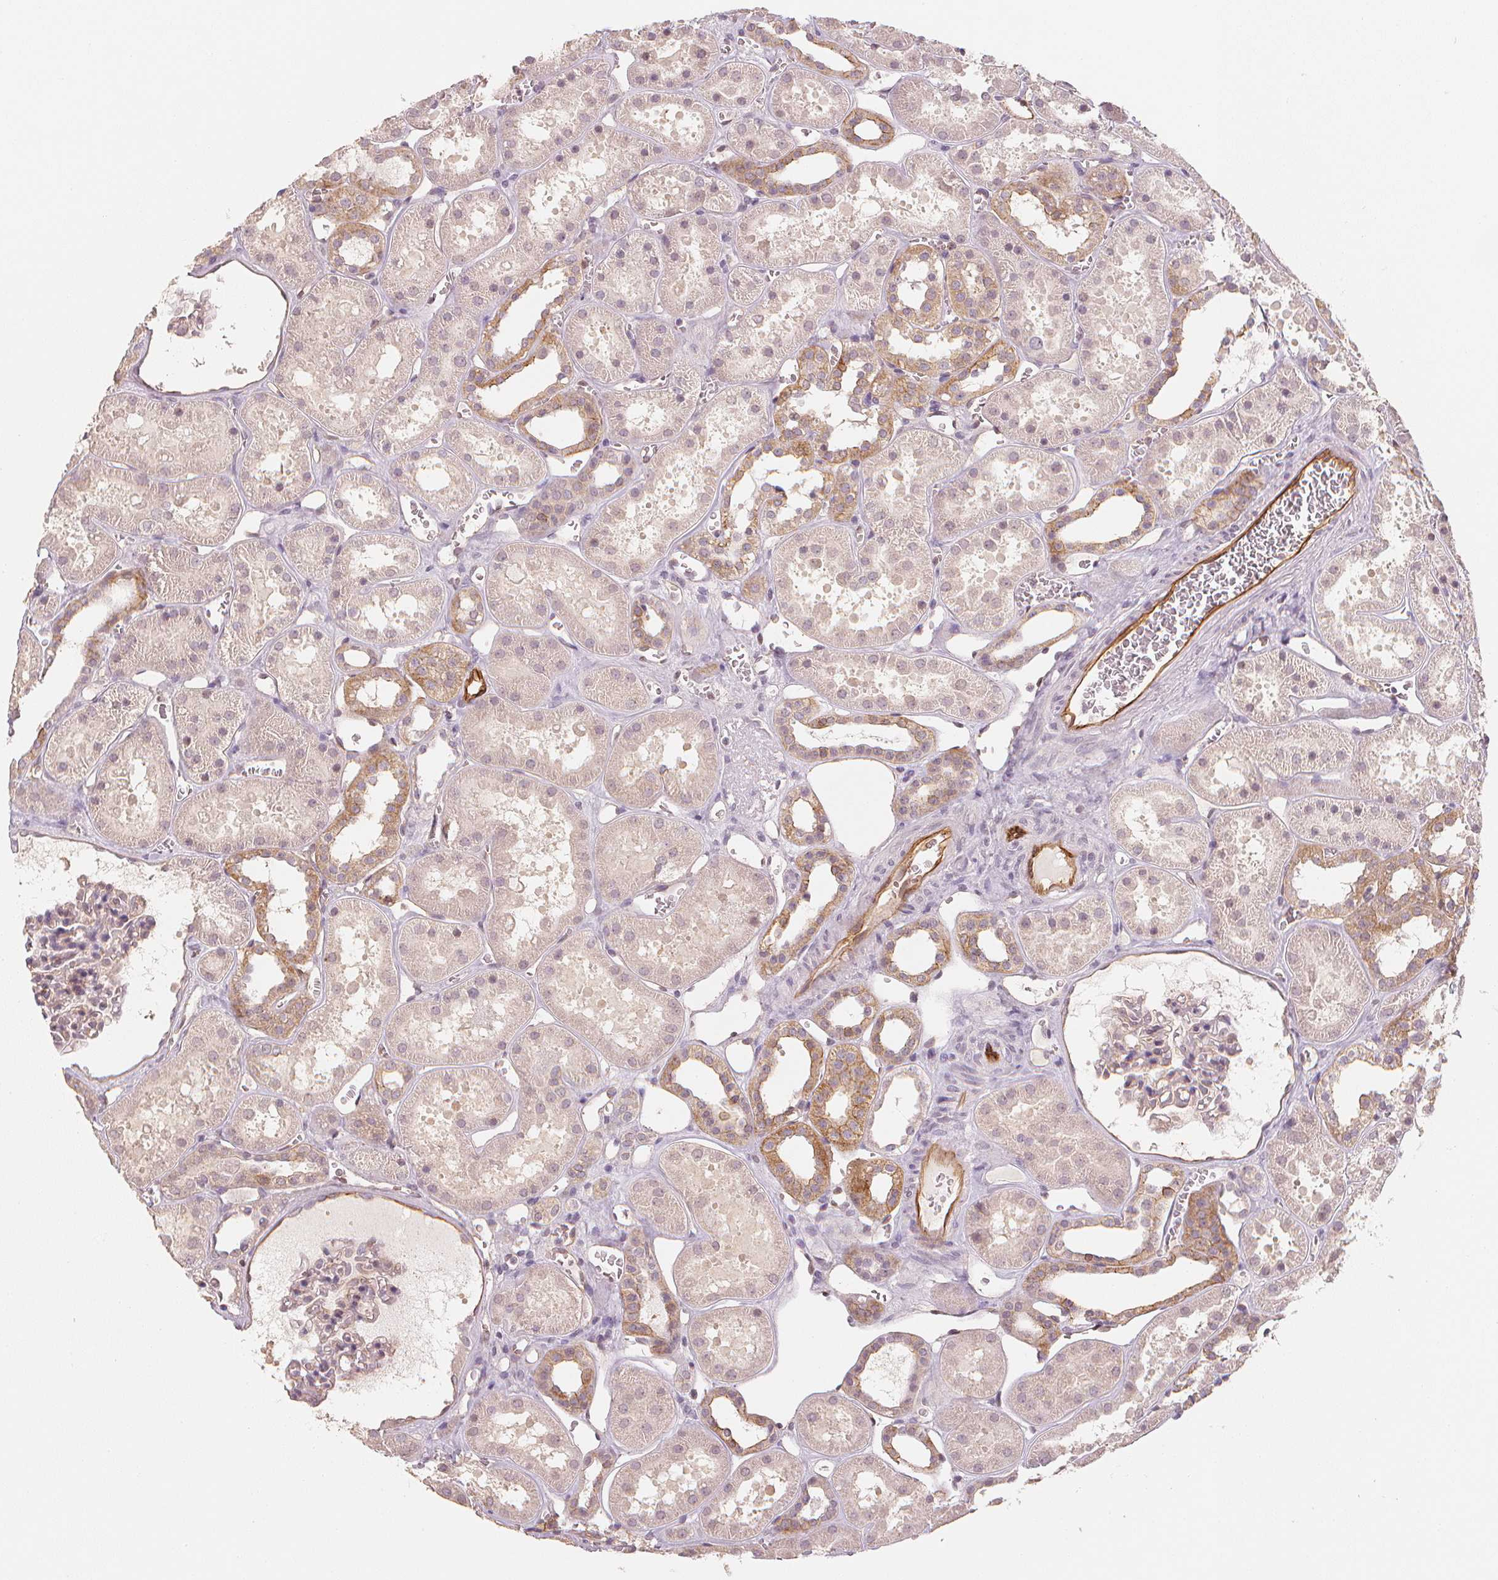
{"staining": {"intensity": "negative", "quantity": "none", "location": "none"}, "tissue": "kidney", "cell_type": "Cells in glomeruli", "image_type": "normal", "snomed": [{"axis": "morphology", "description": "Normal tissue, NOS"}, {"axis": "topography", "description": "Kidney"}], "caption": "The immunohistochemistry (IHC) photomicrograph has no significant expression in cells in glomeruli of kidney. (DAB immunohistochemistry (IHC) with hematoxylin counter stain).", "gene": "CIB1", "patient": {"sex": "female", "age": 41}}